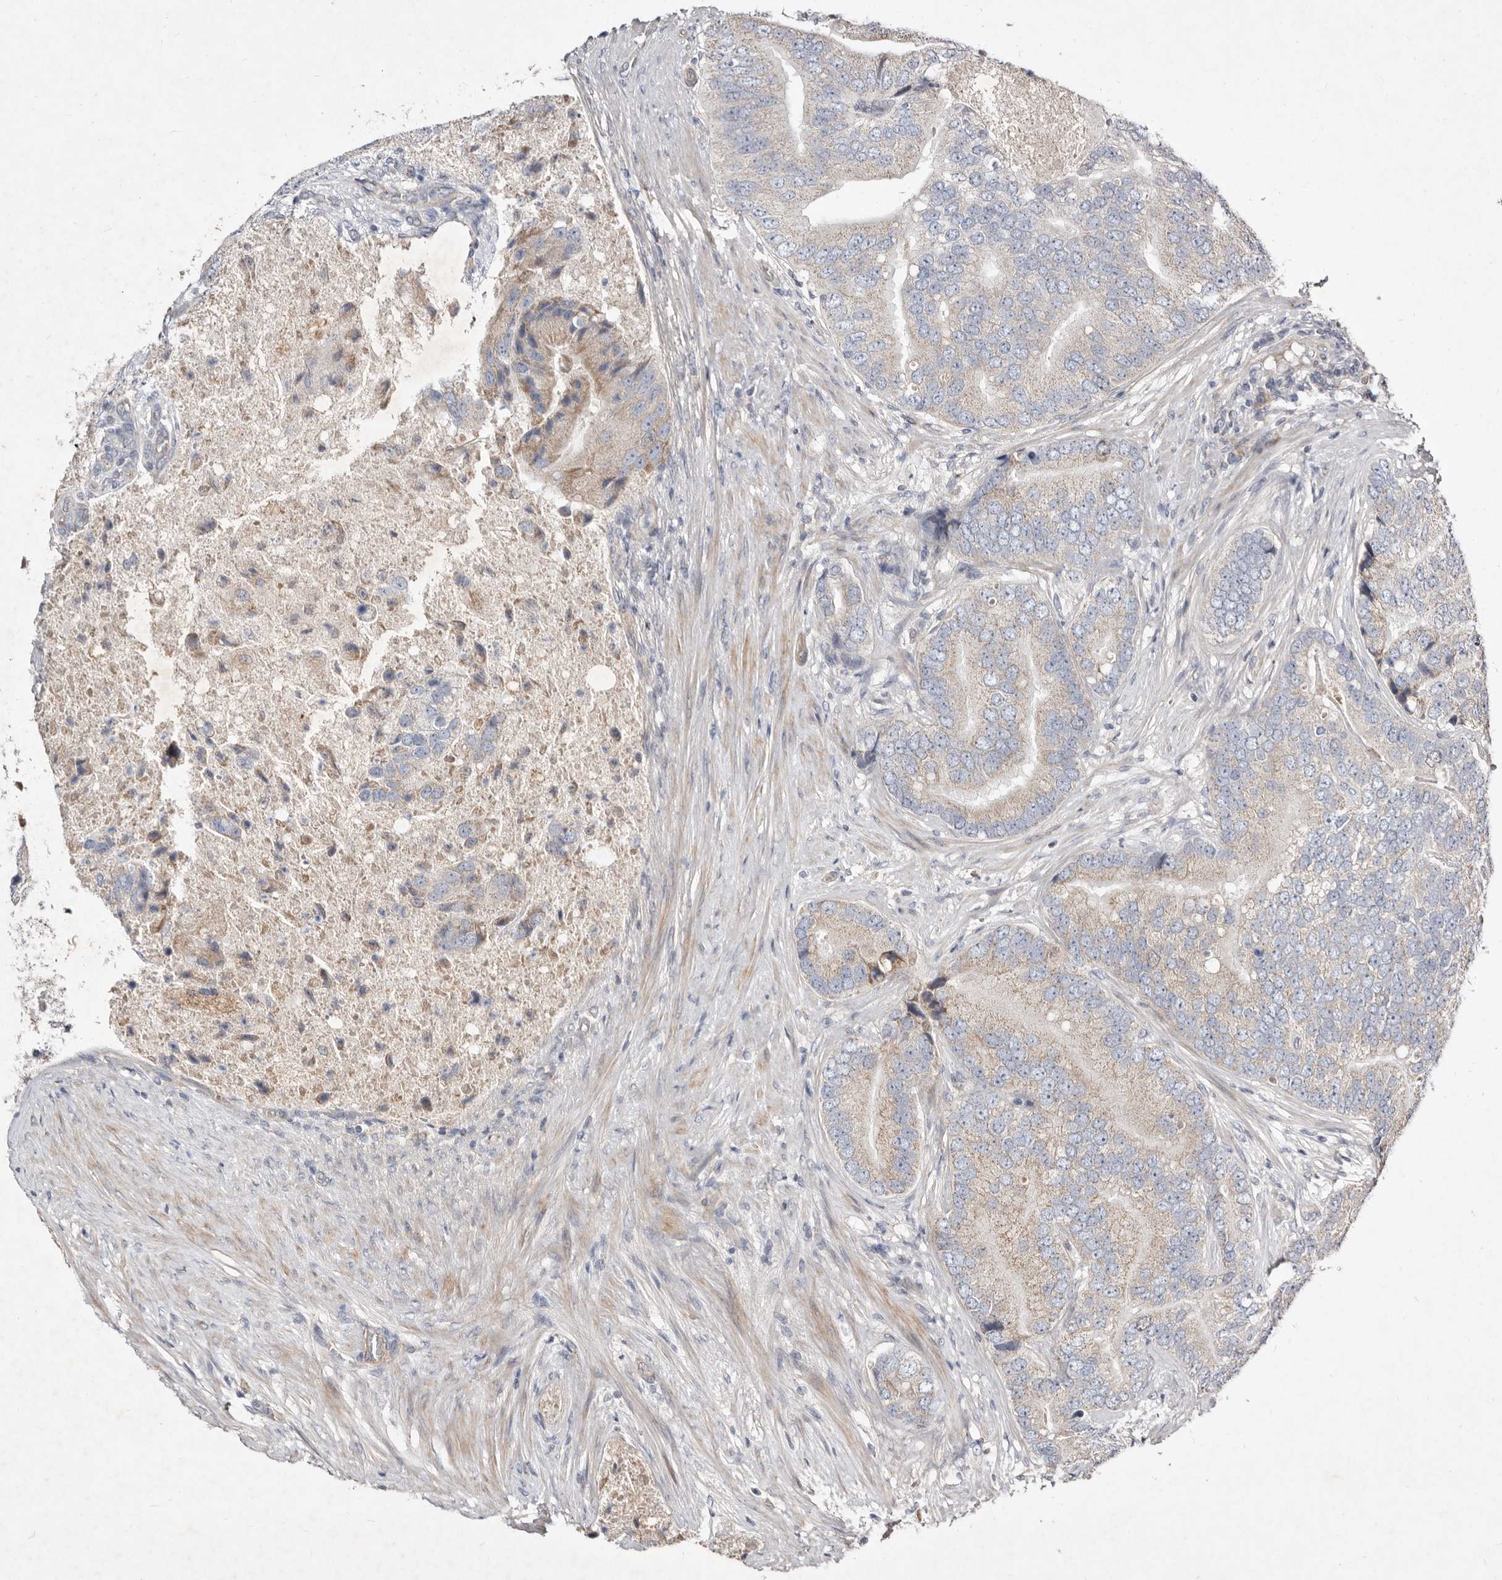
{"staining": {"intensity": "weak", "quantity": "<25%", "location": "cytoplasmic/membranous"}, "tissue": "prostate cancer", "cell_type": "Tumor cells", "image_type": "cancer", "snomed": [{"axis": "morphology", "description": "Adenocarcinoma, High grade"}, {"axis": "topography", "description": "Prostate"}], "caption": "Tumor cells show no significant staining in prostate high-grade adenocarcinoma.", "gene": "SLC25A20", "patient": {"sex": "male", "age": 70}}